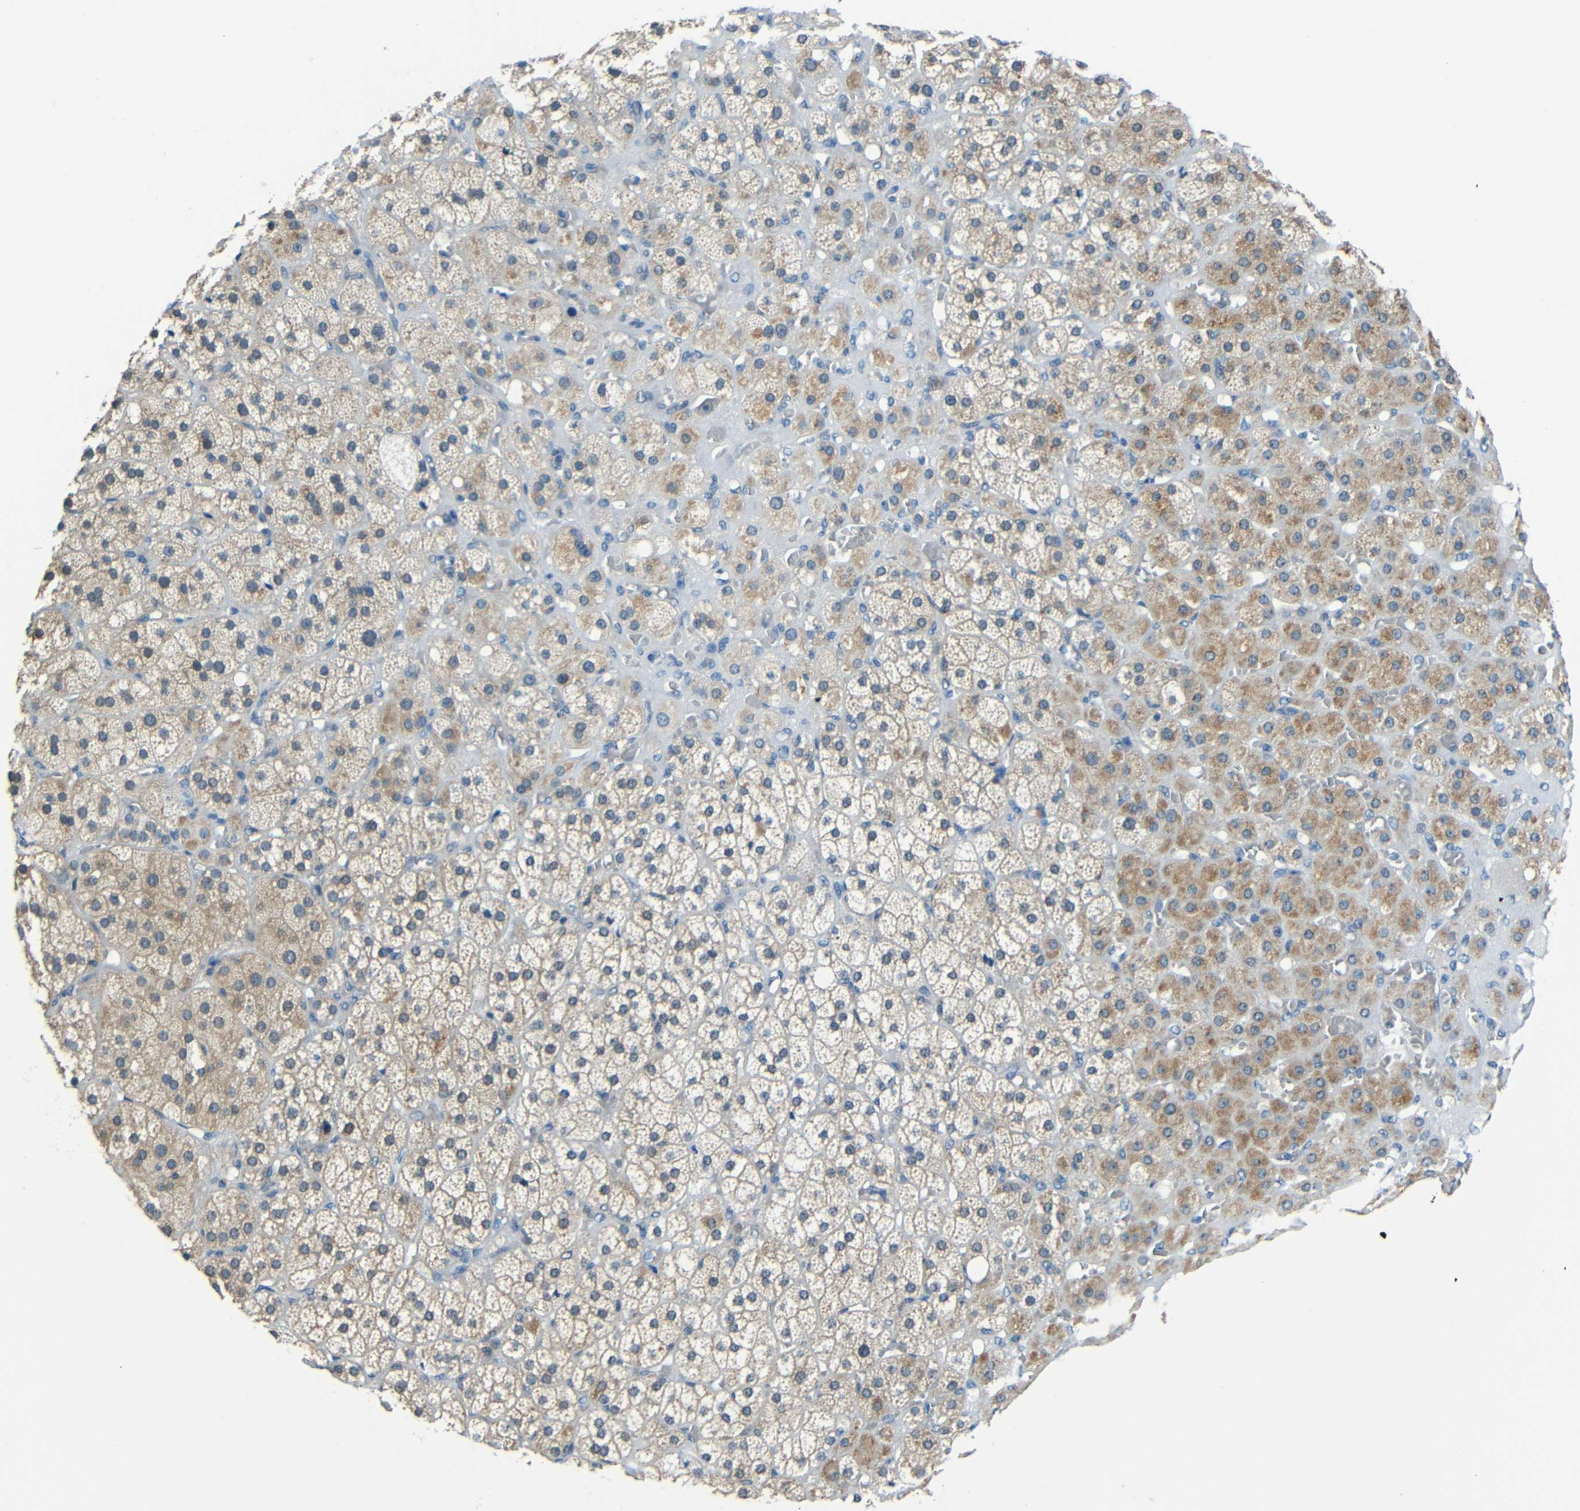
{"staining": {"intensity": "moderate", "quantity": ">75%", "location": "cytoplasmic/membranous"}, "tissue": "adrenal gland", "cell_type": "Glandular cells", "image_type": "normal", "snomed": [{"axis": "morphology", "description": "Normal tissue, NOS"}, {"axis": "topography", "description": "Adrenal gland"}], "caption": "Immunohistochemical staining of normal adrenal gland displays medium levels of moderate cytoplasmic/membranous positivity in approximately >75% of glandular cells.", "gene": "ANKRD22", "patient": {"sex": "female", "age": 71}}